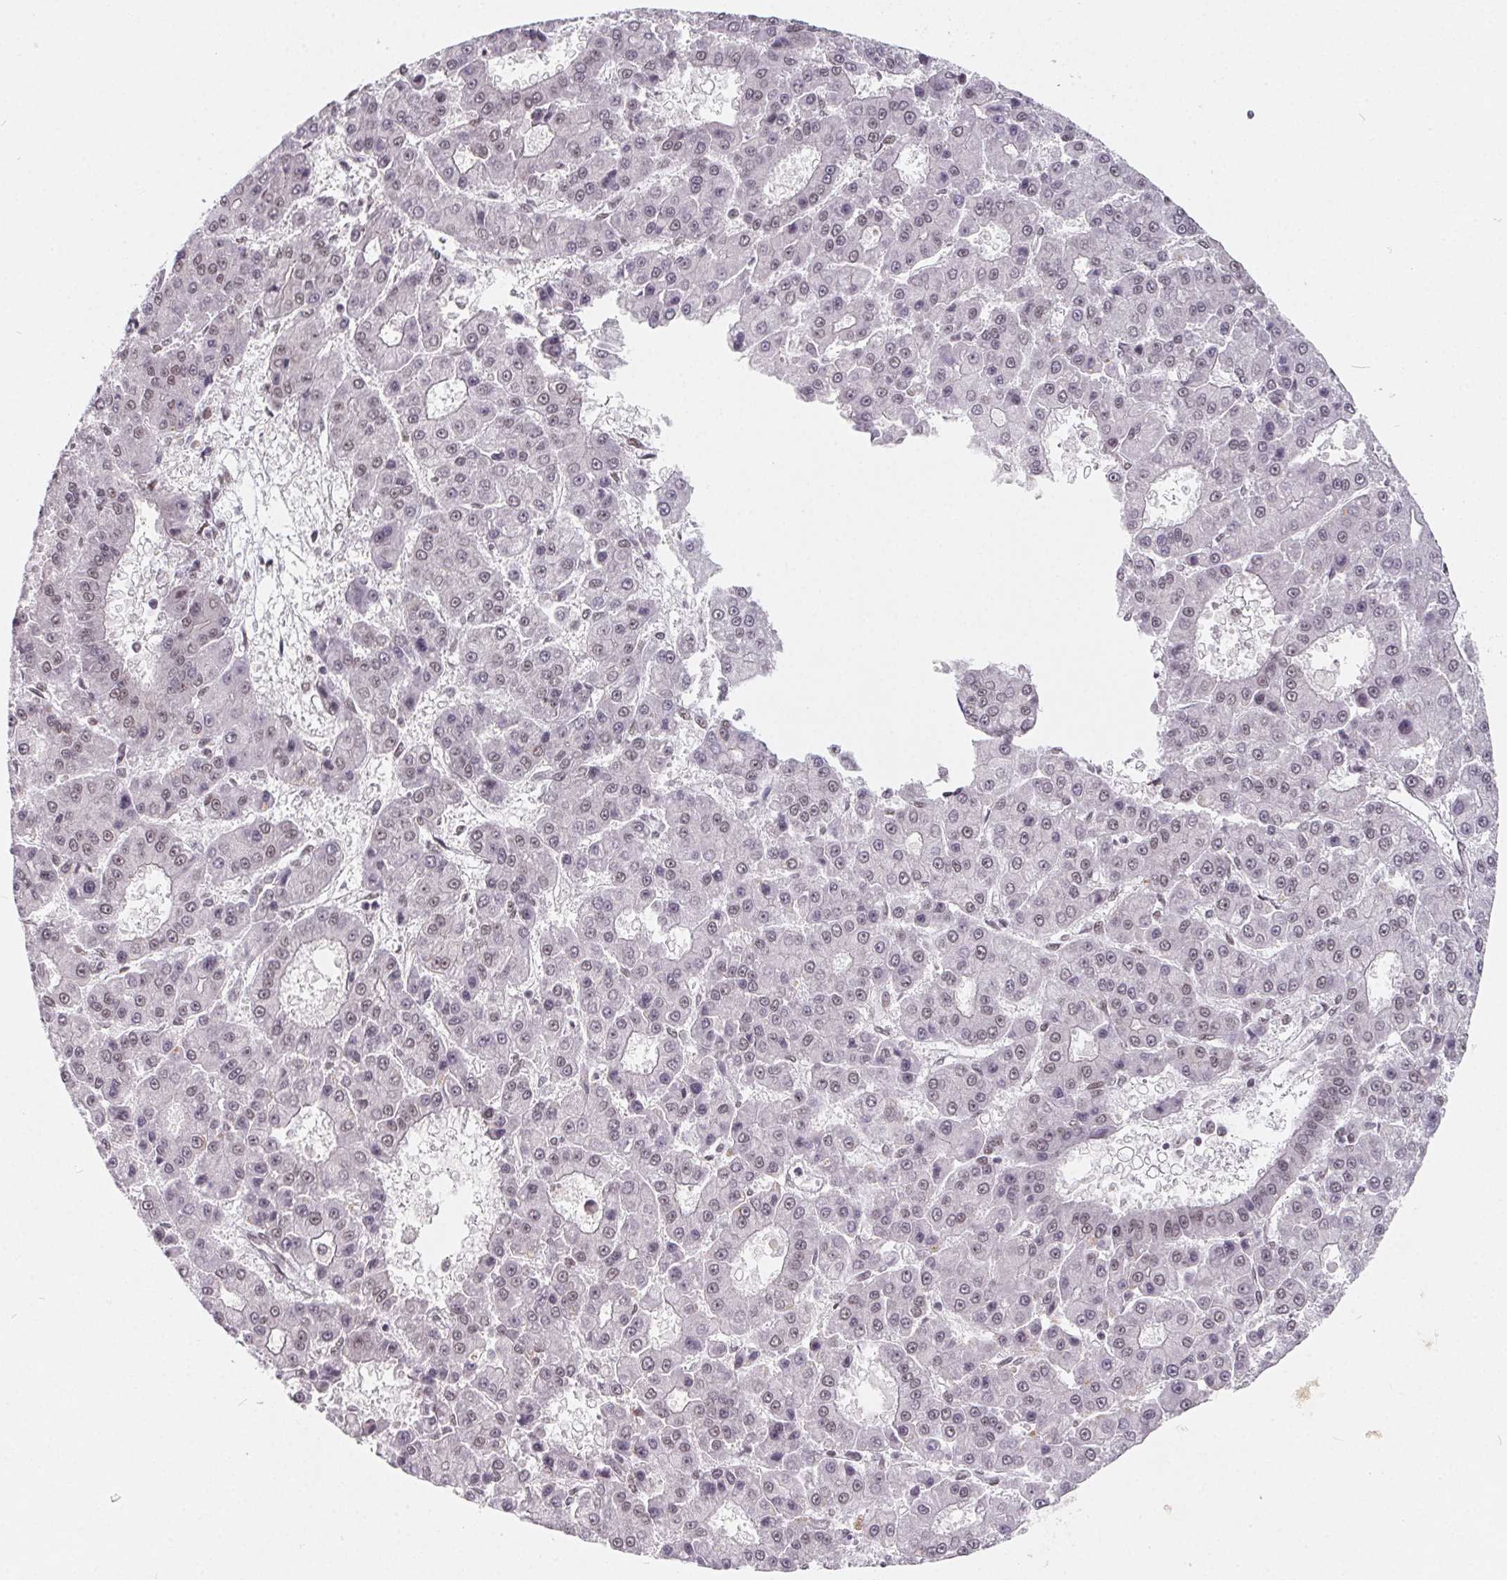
{"staining": {"intensity": "weak", "quantity": "25%-75%", "location": "nuclear"}, "tissue": "liver cancer", "cell_type": "Tumor cells", "image_type": "cancer", "snomed": [{"axis": "morphology", "description": "Carcinoma, Hepatocellular, NOS"}, {"axis": "topography", "description": "Liver"}], "caption": "Immunohistochemical staining of human liver cancer (hepatocellular carcinoma) shows weak nuclear protein expression in about 25%-75% of tumor cells.", "gene": "TCERG1", "patient": {"sex": "male", "age": 70}}